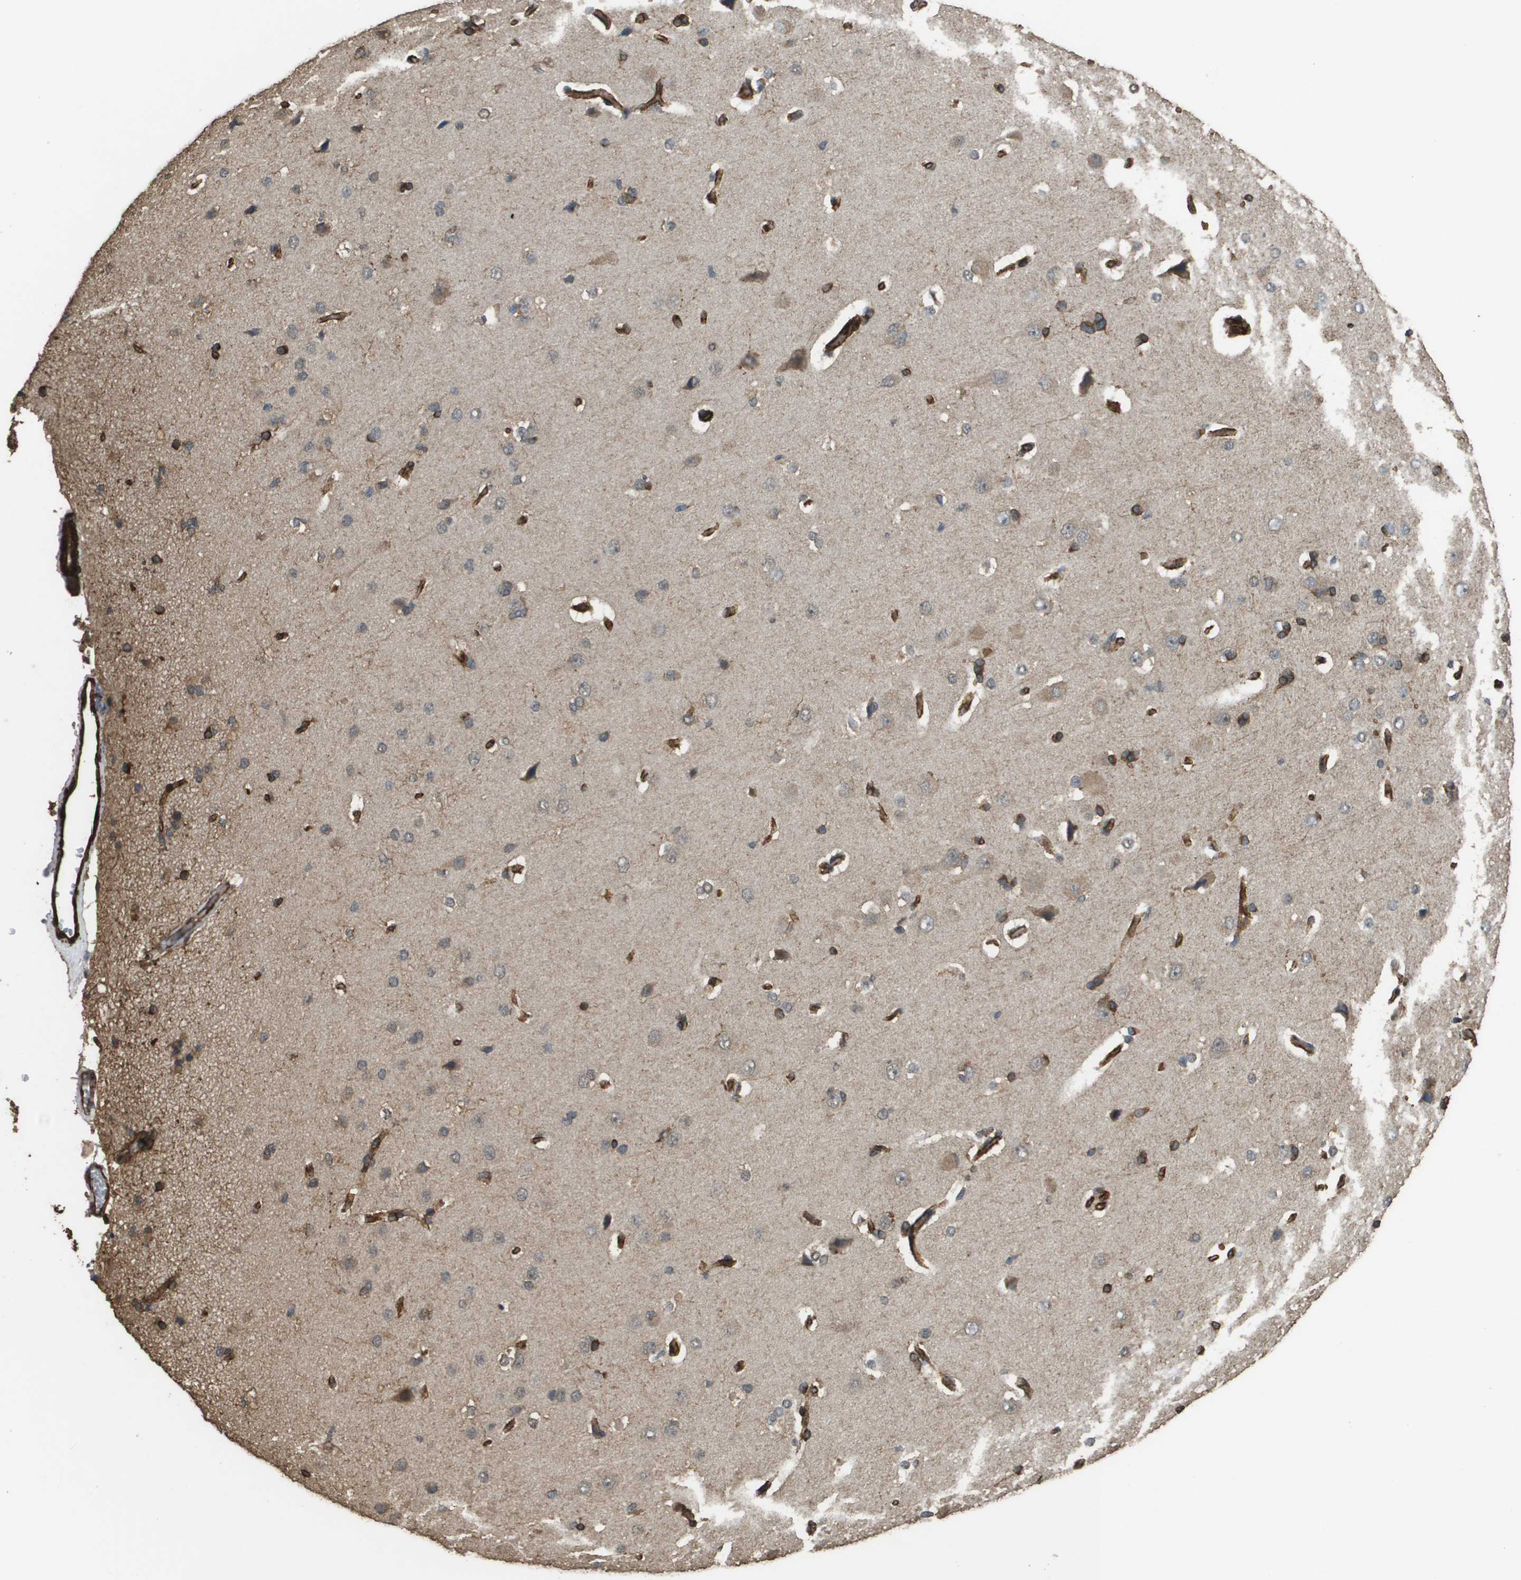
{"staining": {"intensity": "strong", "quantity": "25%-75%", "location": "cytoplasmic/membranous"}, "tissue": "cerebral cortex", "cell_type": "Endothelial cells", "image_type": "normal", "snomed": [{"axis": "morphology", "description": "Normal tissue, NOS"}, {"axis": "topography", "description": "Cerebral cortex"}], "caption": "Immunohistochemical staining of unremarkable human cerebral cortex exhibits 25%-75% levels of strong cytoplasmic/membranous protein staining in approximately 25%-75% of endothelial cells. (IHC, brightfield microscopy, high magnification).", "gene": "AAMP", "patient": {"sex": "male", "age": 62}}